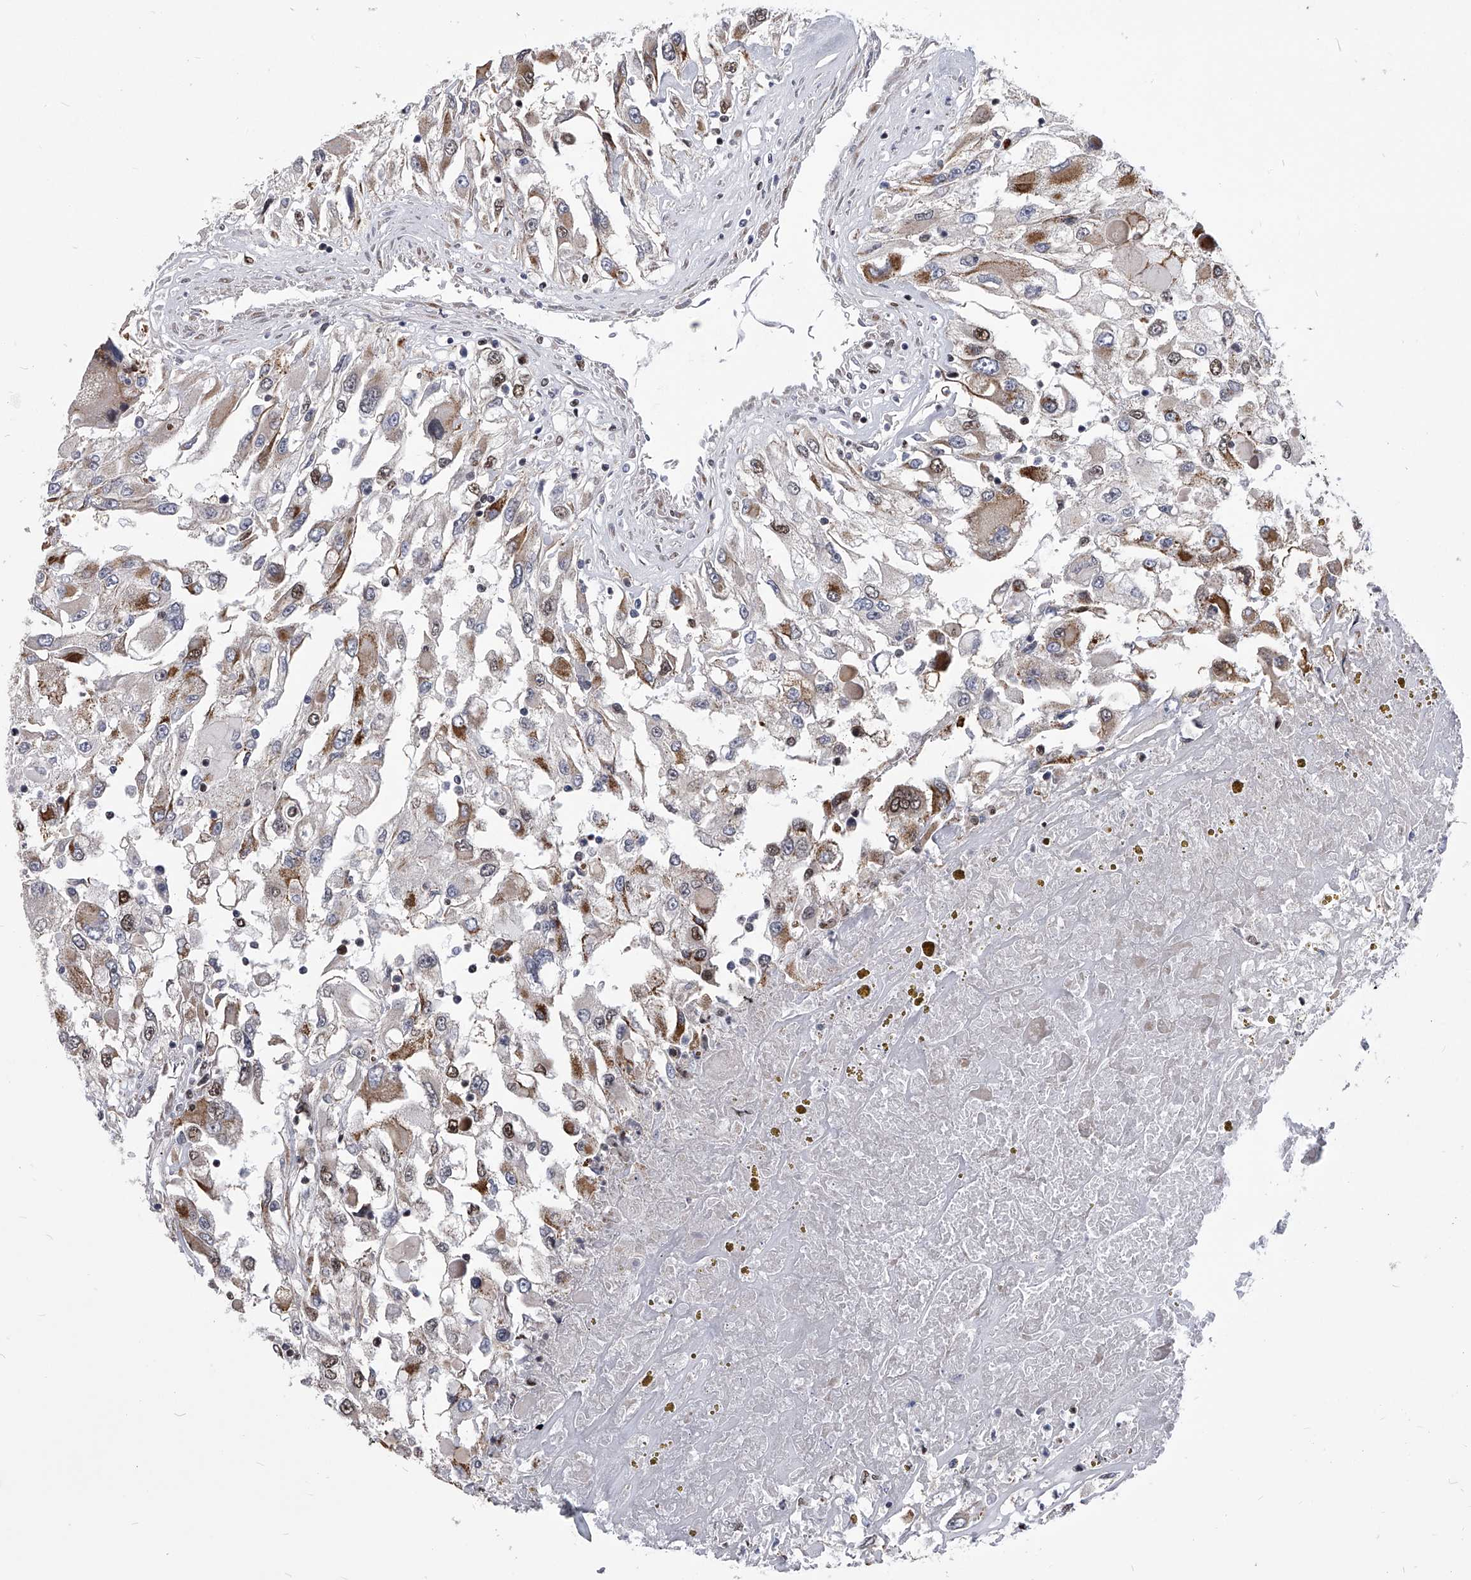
{"staining": {"intensity": "moderate", "quantity": "25%-75%", "location": "cytoplasmic/membranous,nuclear"}, "tissue": "renal cancer", "cell_type": "Tumor cells", "image_type": "cancer", "snomed": [{"axis": "morphology", "description": "Adenocarcinoma, NOS"}, {"axis": "topography", "description": "Kidney"}], "caption": "DAB immunohistochemical staining of renal cancer exhibits moderate cytoplasmic/membranous and nuclear protein staining in approximately 25%-75% of tumor cells. (brown staining indicates protein expression, while blue staining denotes nuclei).", "gene": "ZNF76", "patient": {"sex": "female", "age": 52}}